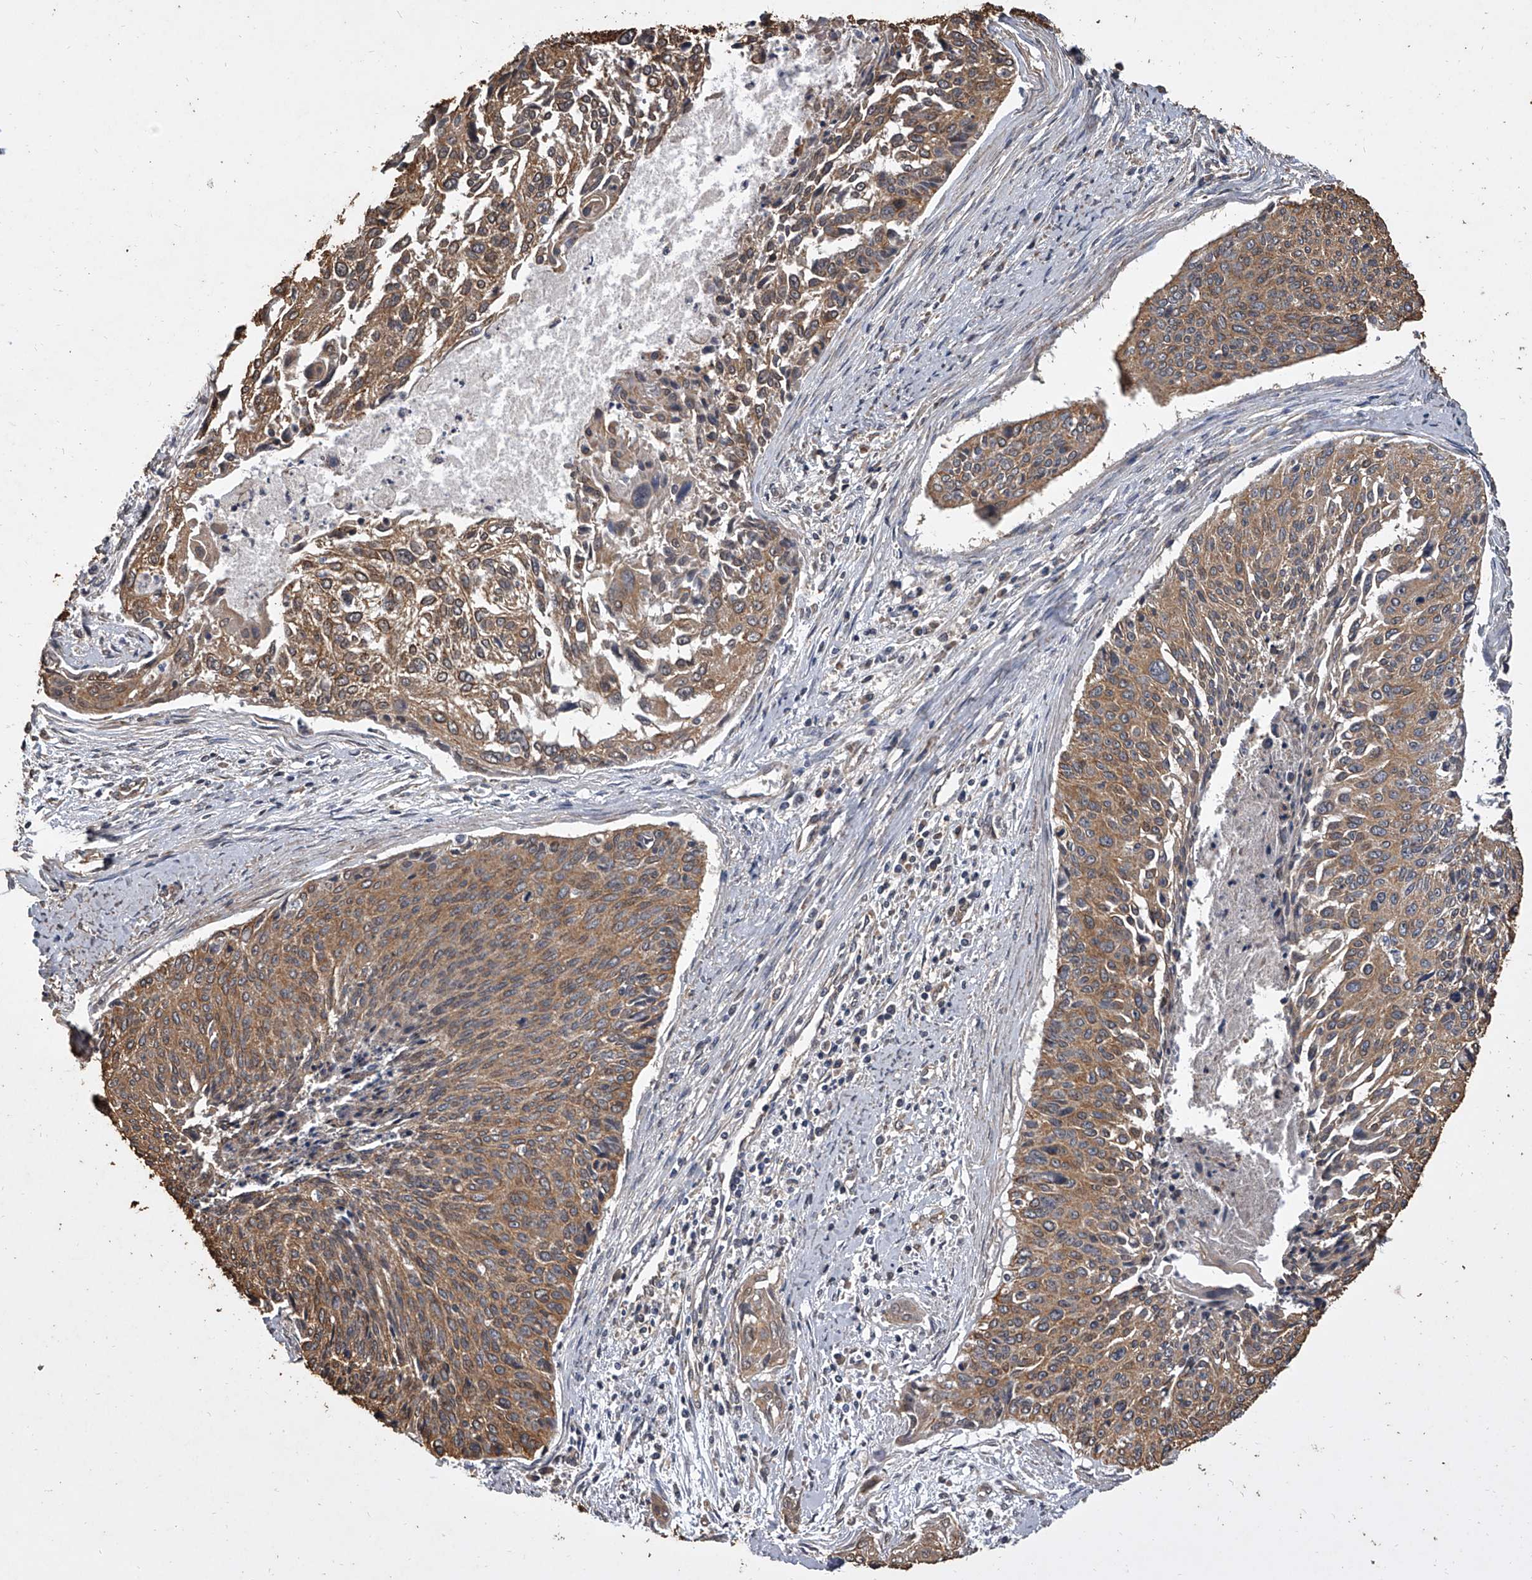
{"staining": {"intensity": "moderate", "quantity": ">75%", "location": "cytoplasmic/membranous"}, "tissue": "cervical cancer", "cell_type": "Tumor cells", "image_type": "cancer", "snomed": [{"axis": "morphology", "description": "Squamous cell carcinoma, NOS"}, {"axis": "topography", "description": "Cervix"}], "caption": "Cervical squamous cell carcinoma stained for a protein shows moderate cytoplasmic/membranous positivity in tumor cells.", "gene": "MRPL28", "patient": {"sex": "female", "age": 55}}